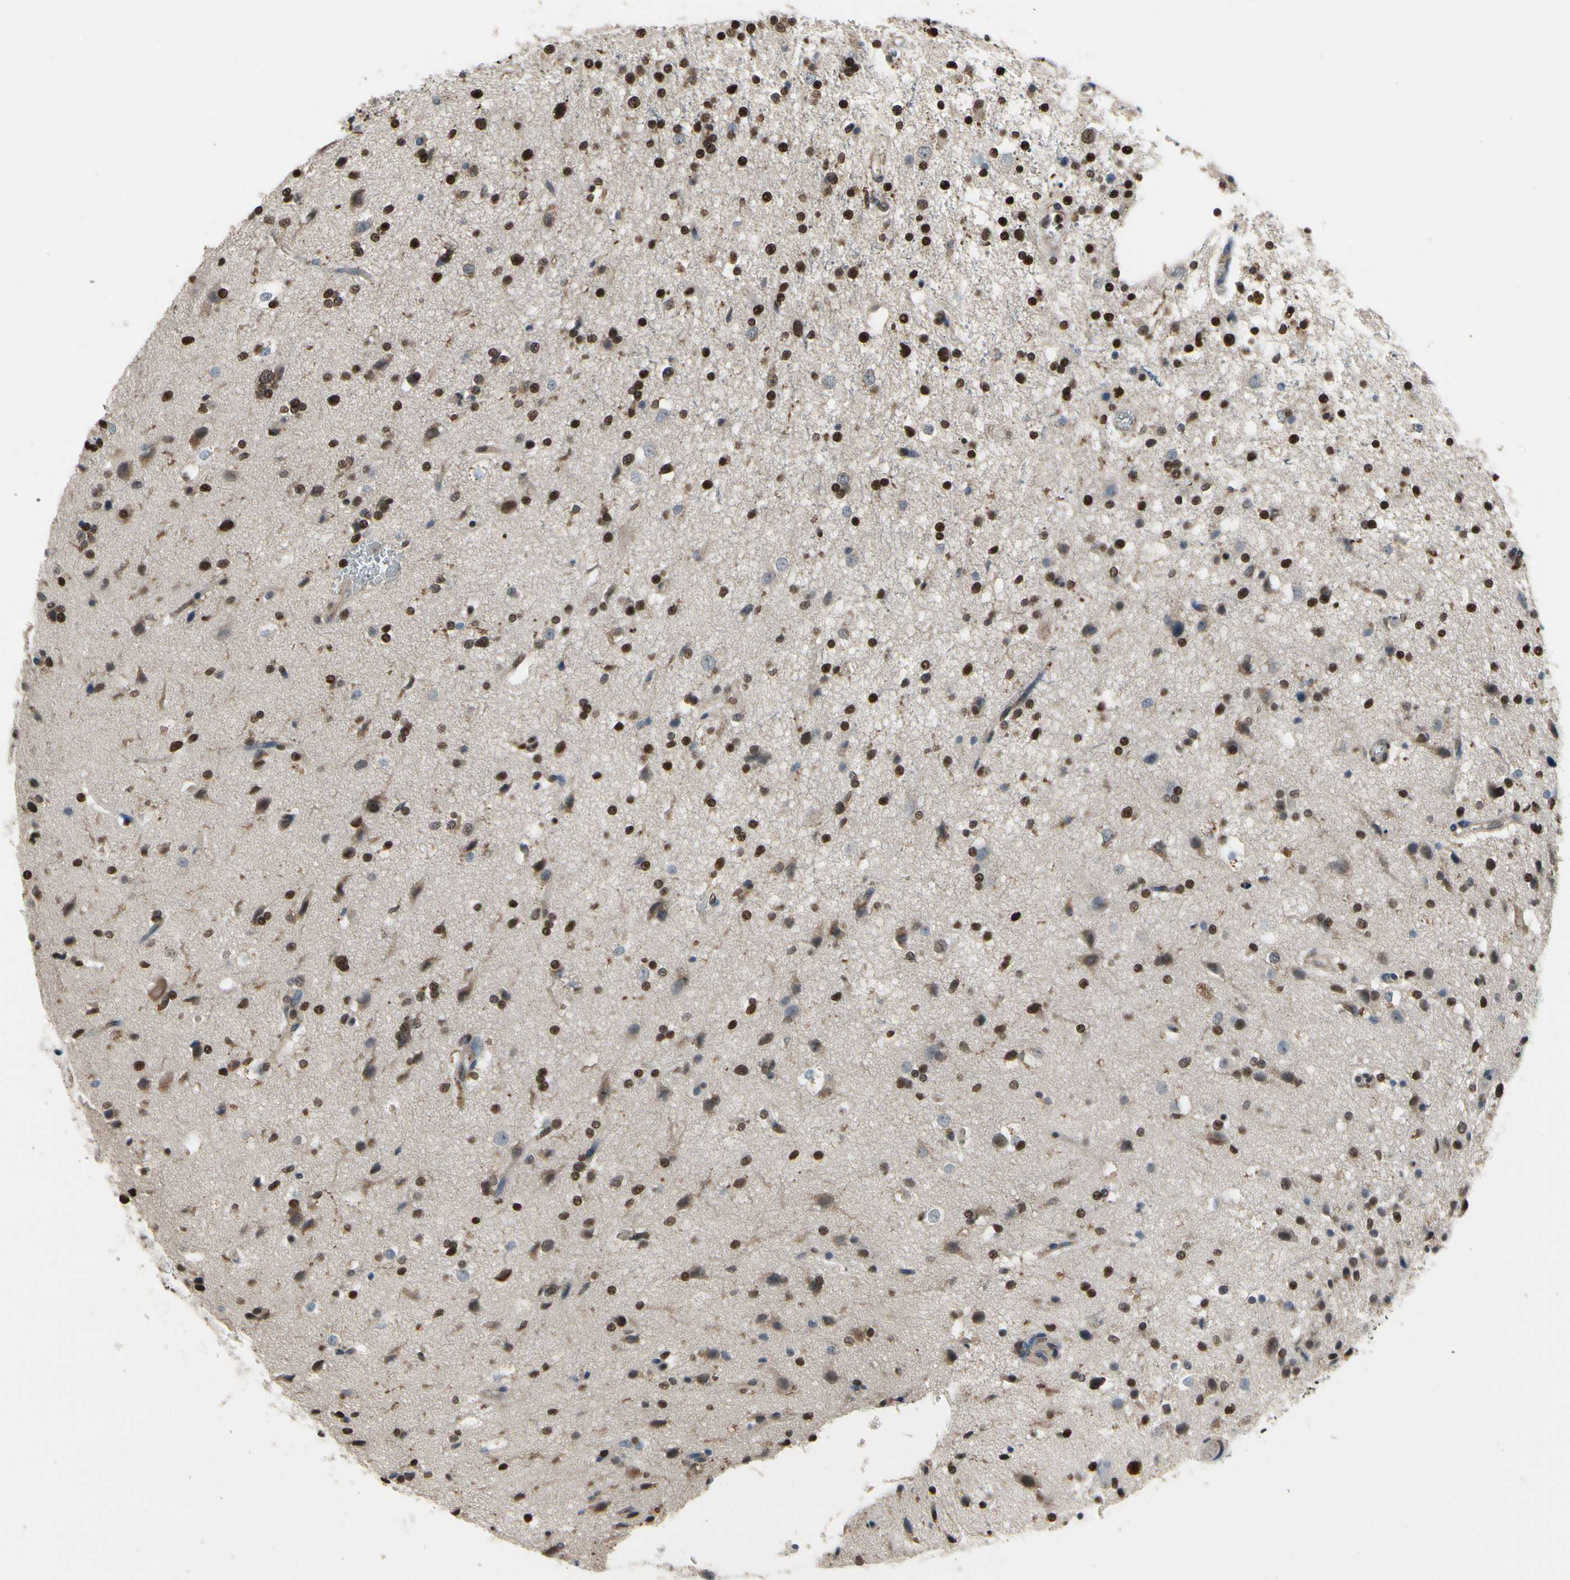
{"staining": {"intensity": "strong", "quantity": ">75%", "location": "nuclear"}, "tissue": "glioma", "cell_type": "Tumor cells", "image_type": "cancer", "snomed": [{"axis": "morphology", "description": "Glioma, malignant, High grade"}, {"axis": "topography", "description": "Brain"}], "caption": "Immunohistochemistry (IHC) of human high-grade glioma (malignant) exhibits high levels of strong nuclear positivity in about >75% of tumor cells.", "gene": "HIPK2", "patient": {"sex": "male", "age": 33}}